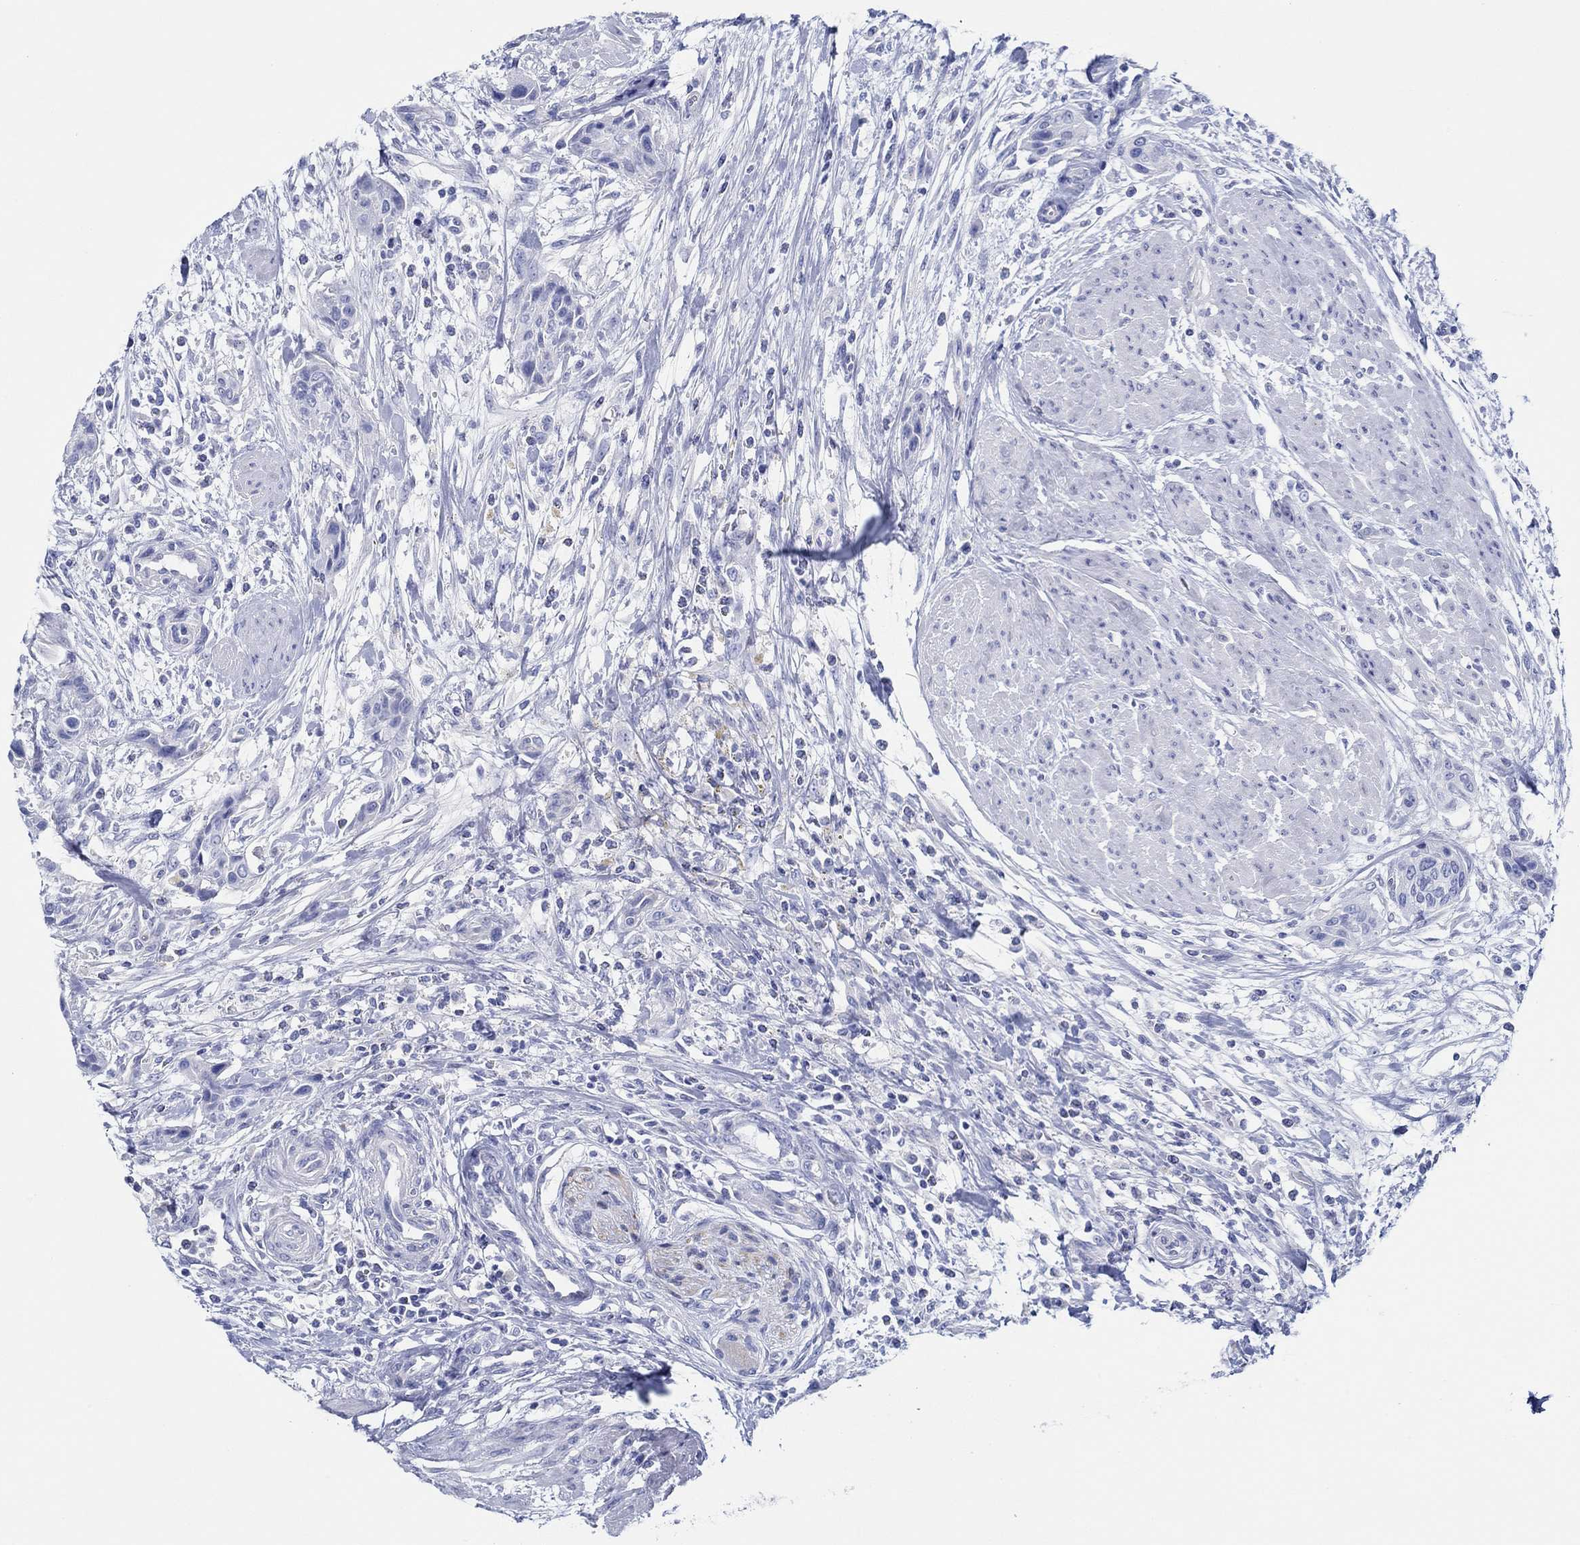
{"staining": {"intensity": "negative", "quantity": "none", "location": "none"}, "tissue": "urothelial cancer", "cell_type": "Tumor cells", "image_type": "cancer", "snomed": [{"axis": "morphology", "description": "Urothelial carcinoma, High grade"}, {"axis": "topography", "description": "Urinary bladder"}], "caption": "Immunohistochemistry of urothelial carcinoma (high-grade) demonstrates no staining in tumor cells.", "gene": "IGFBP6", "patient": {"sex": "male", "age": 35}}